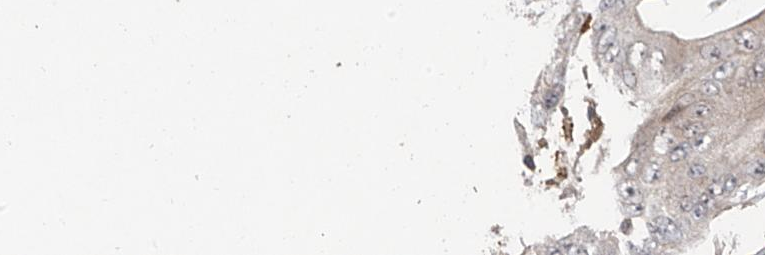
{"staining": {"intensity": "weak", "quantity": ">75%", "location": "cytoplasmic/membranous"}, "tissue": "stomach cancer", "cell_type": "Tumor cells", "image_type": "cancer", "snomed": [{"axis": "morphology", "description": "Adenocarcinoma, NOS"}, {"axis": "topography", "description": "Stomach"}], "caption": "Adenocarcinoma (stomach) stained for a protein exhibits weak cytoplasmic/membranous positivity in tumor cells.", "gene": "ATAD2B", "patient": {"sex": "female", "age": 73}}